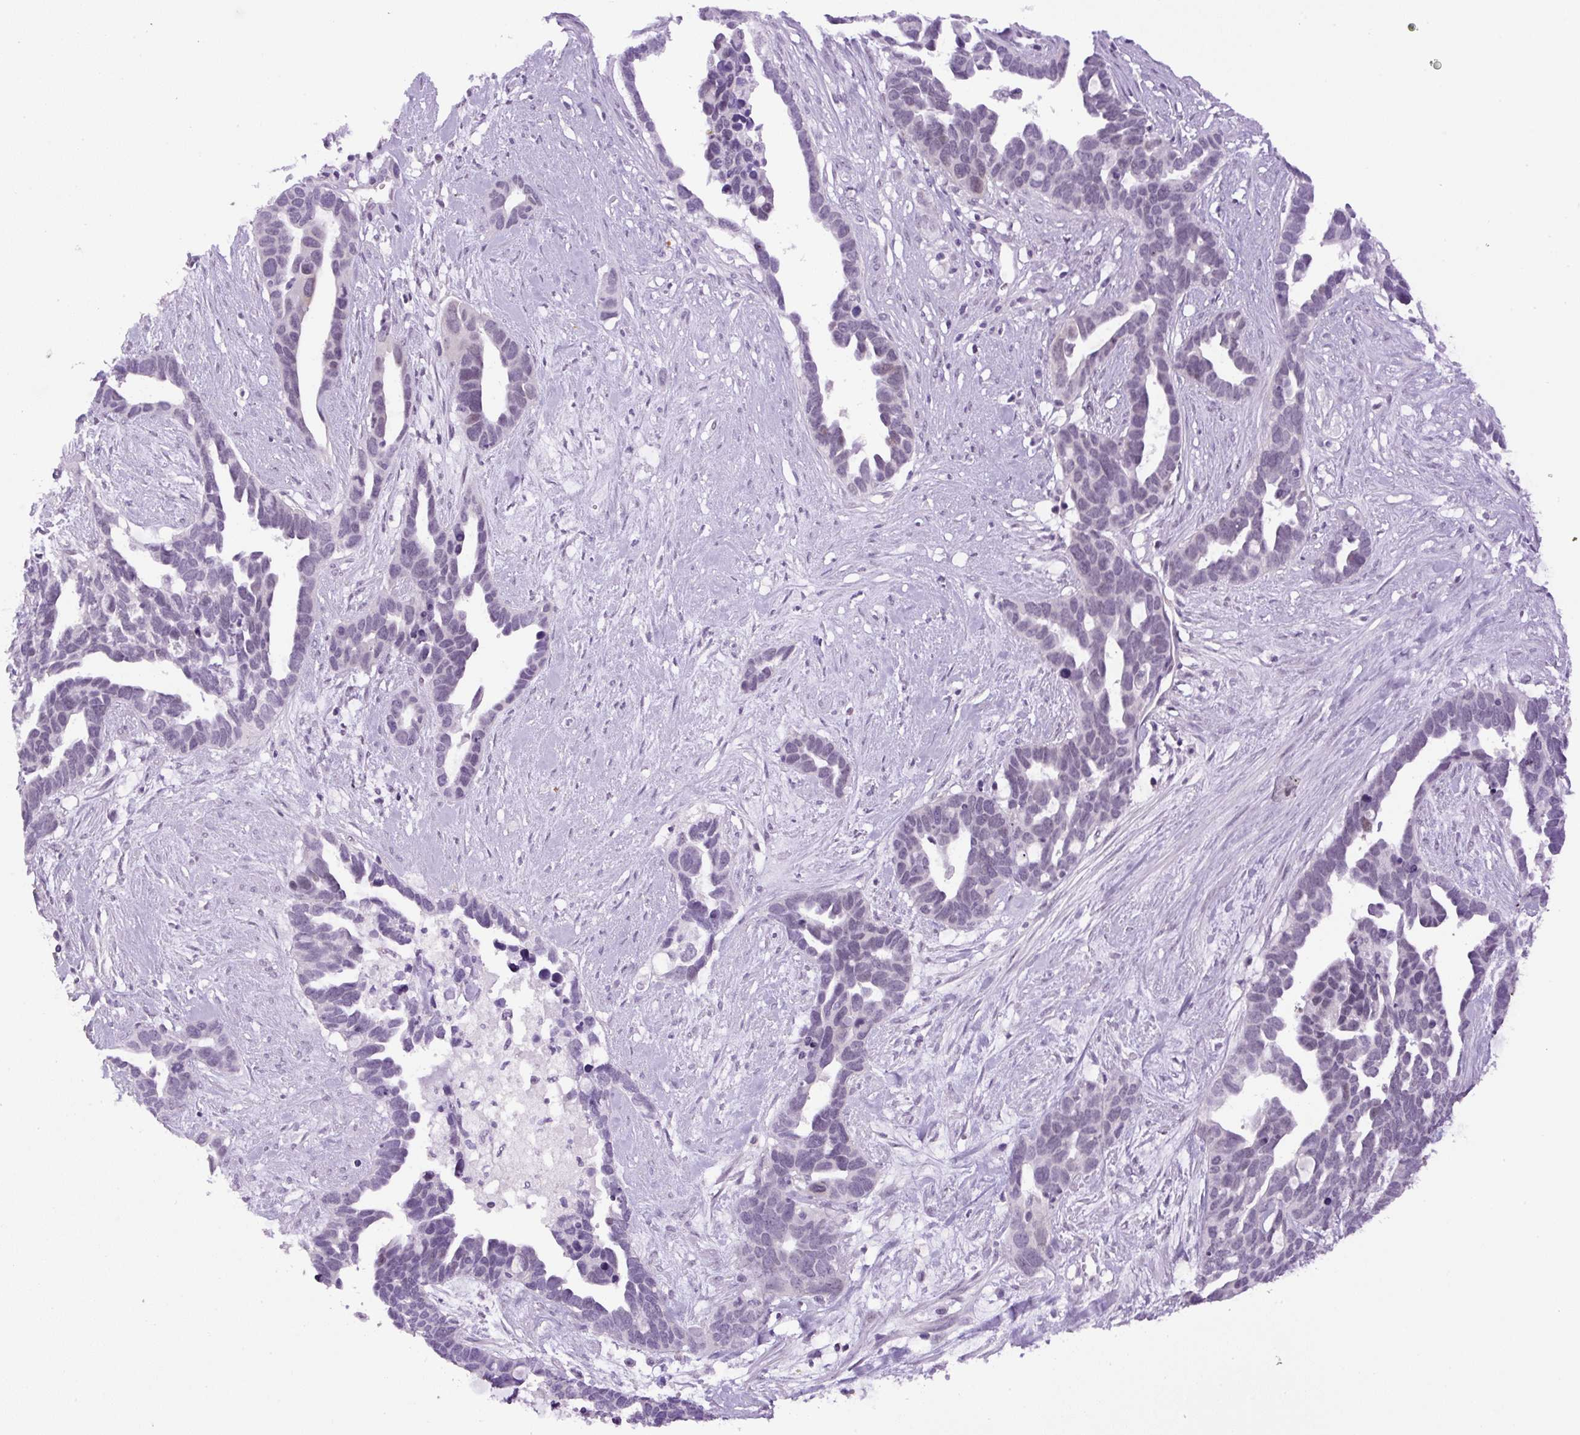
{"staining": {"intensity": "negative", "quantity": "none", "location": "none"}, "tissue": "ovarian cancer", "cell_type": "Tumor cells", "image_type": "cancer", "snomed": [{"axis": "morphology", "description": "Cystadenocarcinoma, serous, NOS"}, {"axis": "topography", "description": "Ovary"}], "caption": "Image shows no significant protein staining in tumor cells of serous cystadenocarcinoma (ovarian).", "gene": "RHBDD2", "patient": {"sex": "female", "age": 54}}